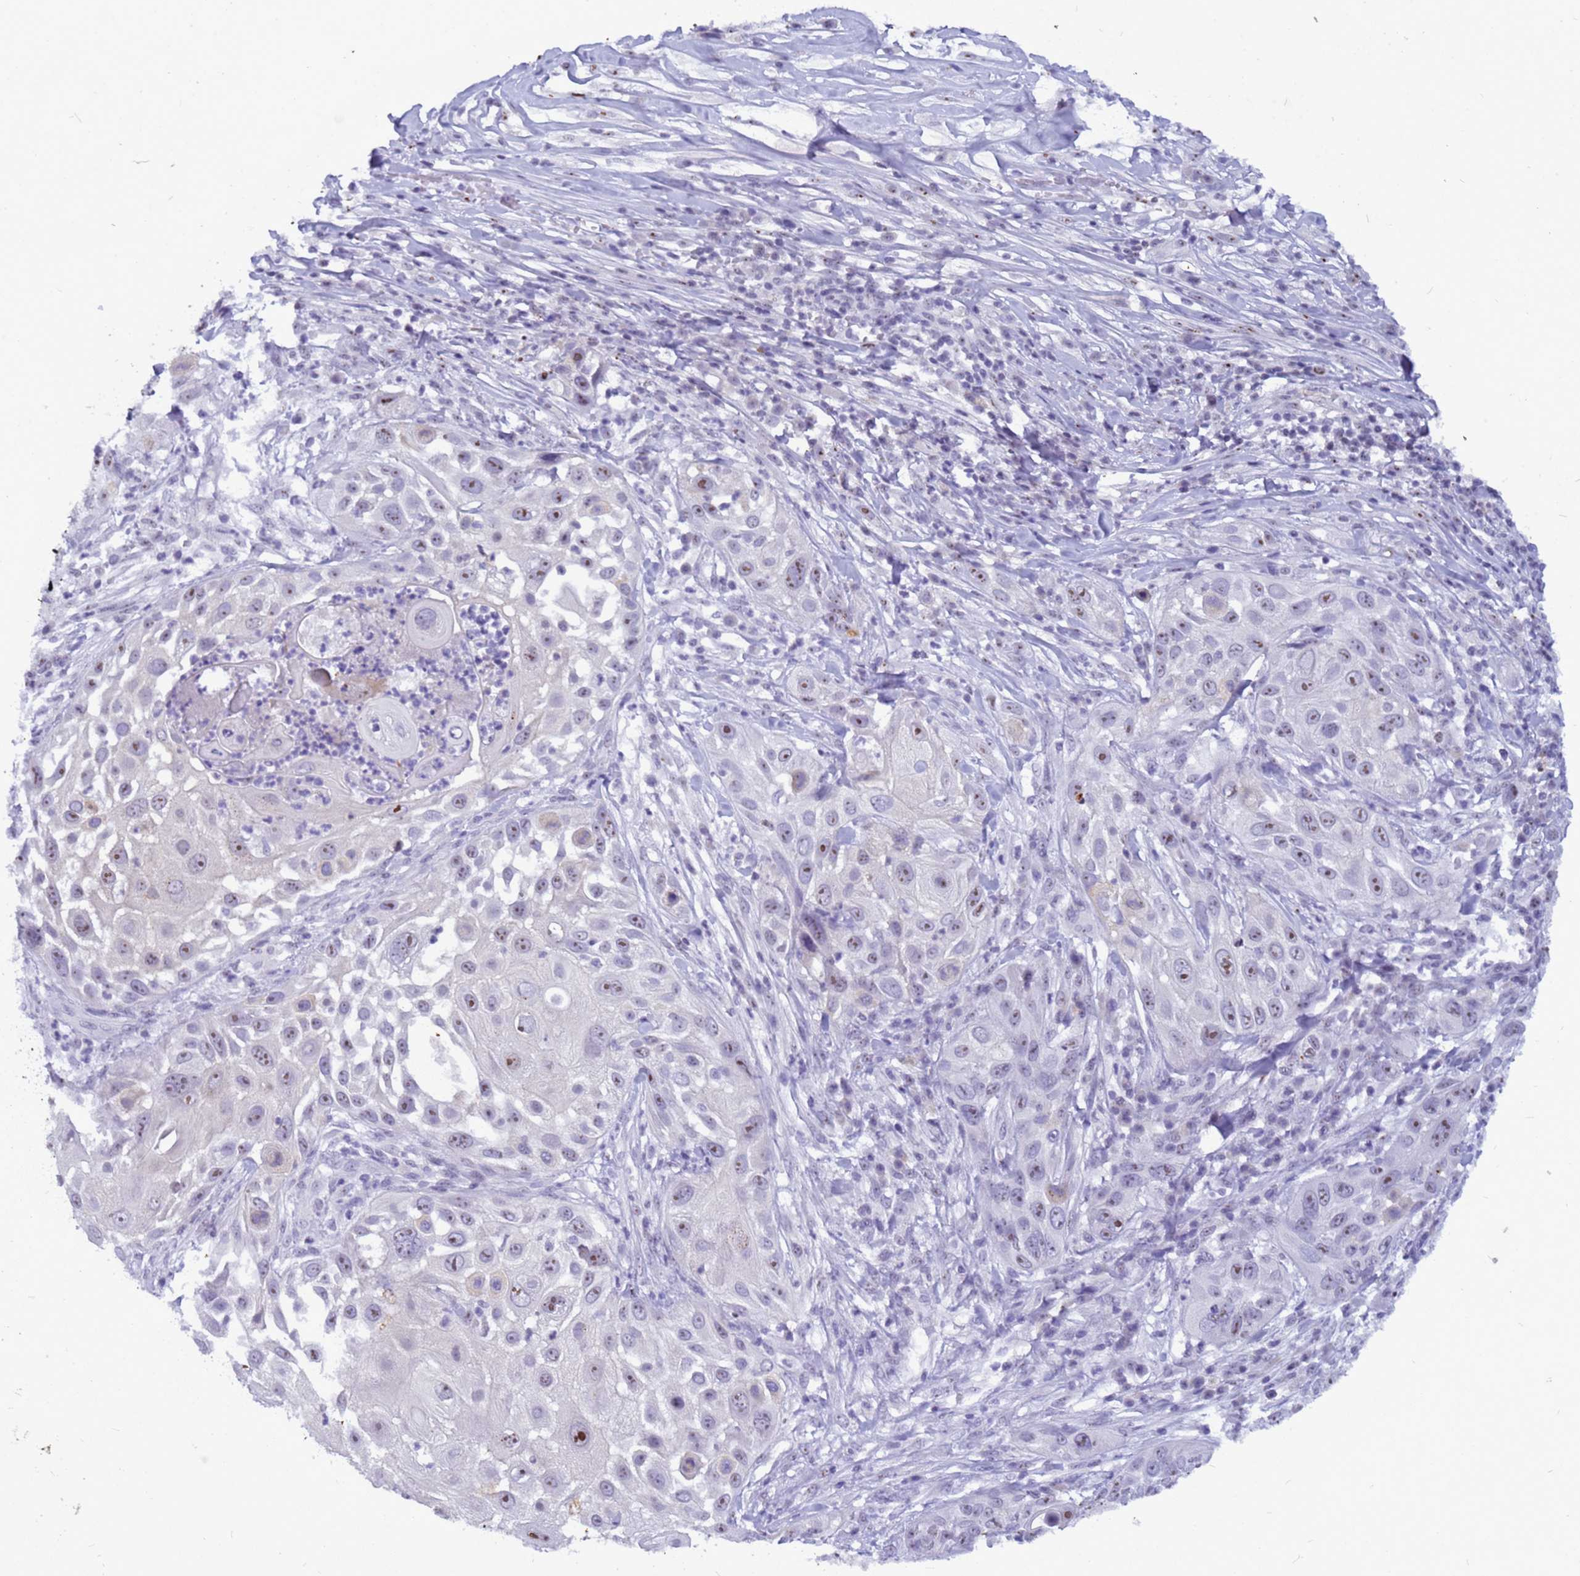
{"staining": {"intensity": "moderate", "quantity": "<25%", "location": "nuclear"}, "tissue": "skin cancer", "cell_type": "Tumor cells", "image_type": "cancer", "snomed": [{"axis": "morphology", "description": "Squamous cell carcinoma, NOS"}, {"axis": "topography", "description": "Skin"}], "caption": "A brown stain labels moderate nuclear expression of a protein in skin cancer tumor cells. The protein of interest is shown in brown color, while the nuclei are stained blue.", "gene": "DMRTC2", "patient": {"sex": "female", "age": 44}}